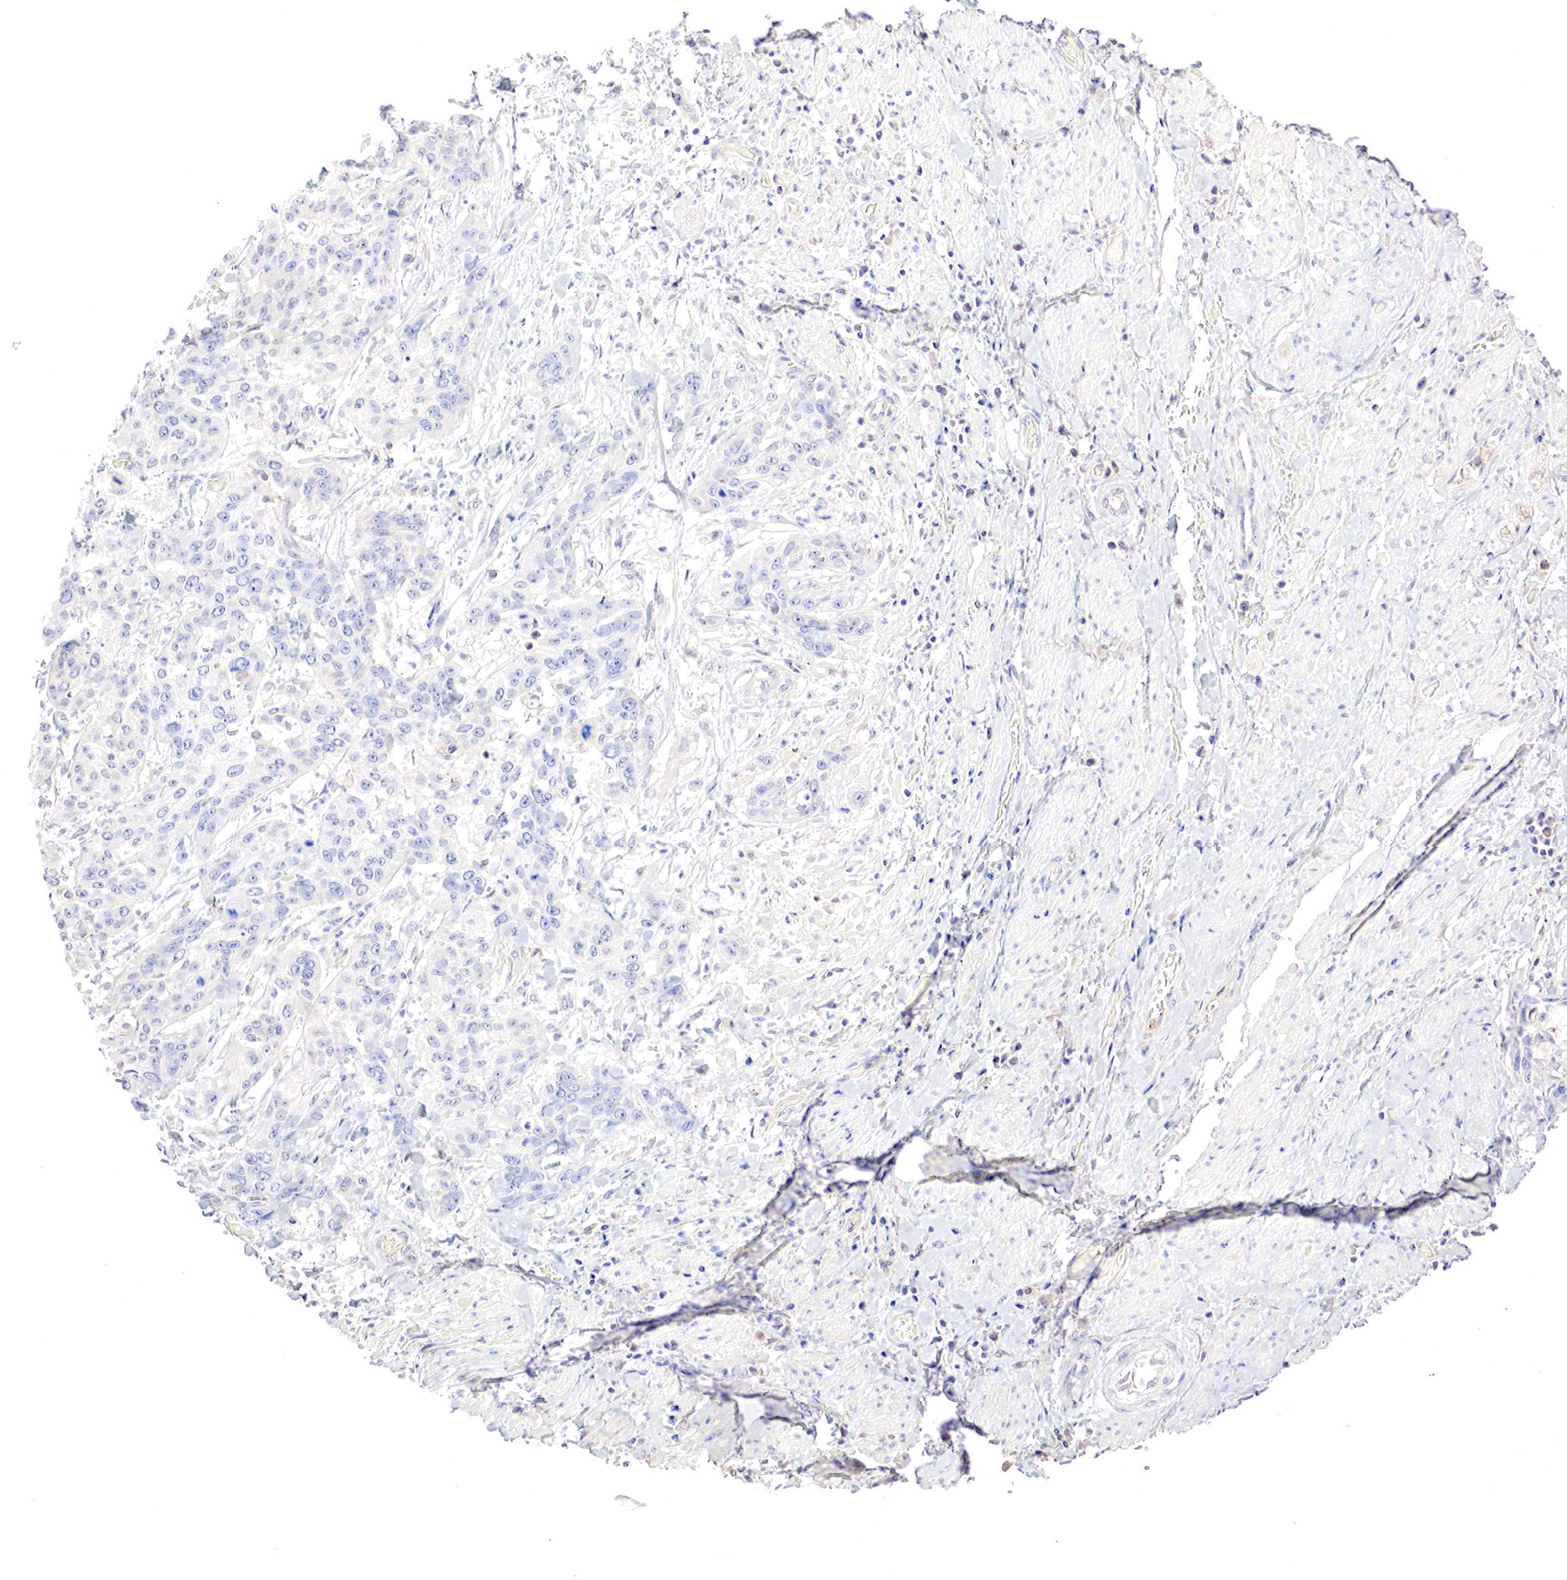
{"staining": {"intensity": "negative", "quantity": "none", "location": "none"}, "tissue": "cervical cancer", "cell_type": "Tumor cells", "image_type": "cancer", "snomed": [{"axis": "morphology", "description": "Squamous cell carcinoma, NOS"}, {"axis": "topography", "description": "Cervix"}], "caption": "Cervical cancer was stained to show a protein in brown. There is no significant staining in tumor cells.", "gene": "GATA1", "patient": {"sex": "female", "age": 41}}